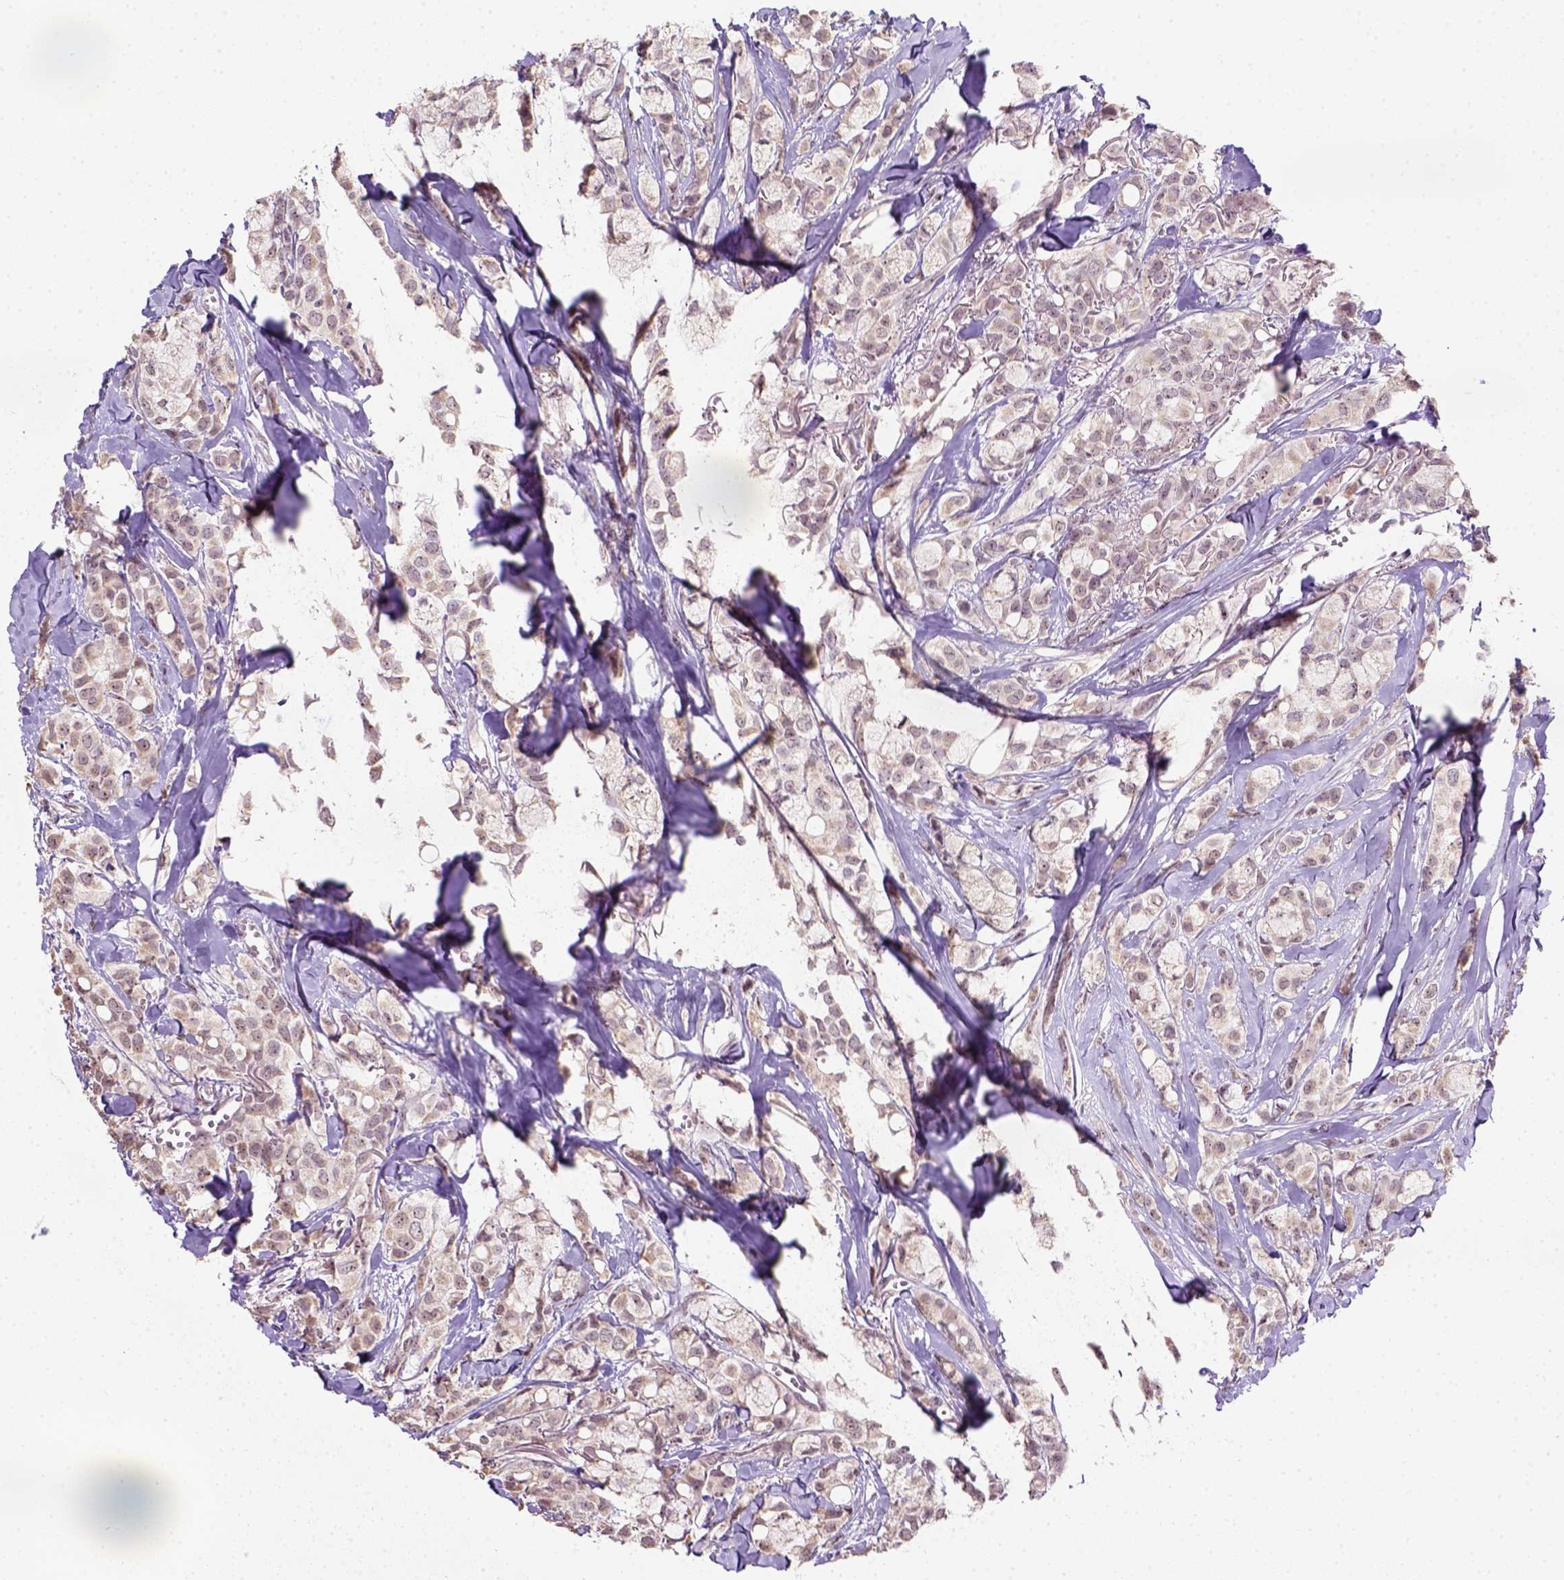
{"staining": {"intensity": "negative", "quantity": "none", "location": "none"}, "tissue": "breast cancer", "cell_type": "Tumor cells", "image_type": "cancer", "snomed": [{"axis": "morphology", "description": "Duct carcinoma"}, {"axis": "topography", "description": "Breast"}], "caption": "Breast cancer (invasive ductal carcinoma) stained for a protein using immunohistochemistry (IHC) exhibits no positivity tumor cells.", "gene": "DDX50", "patient": {"sex": "female", "age": 85}}